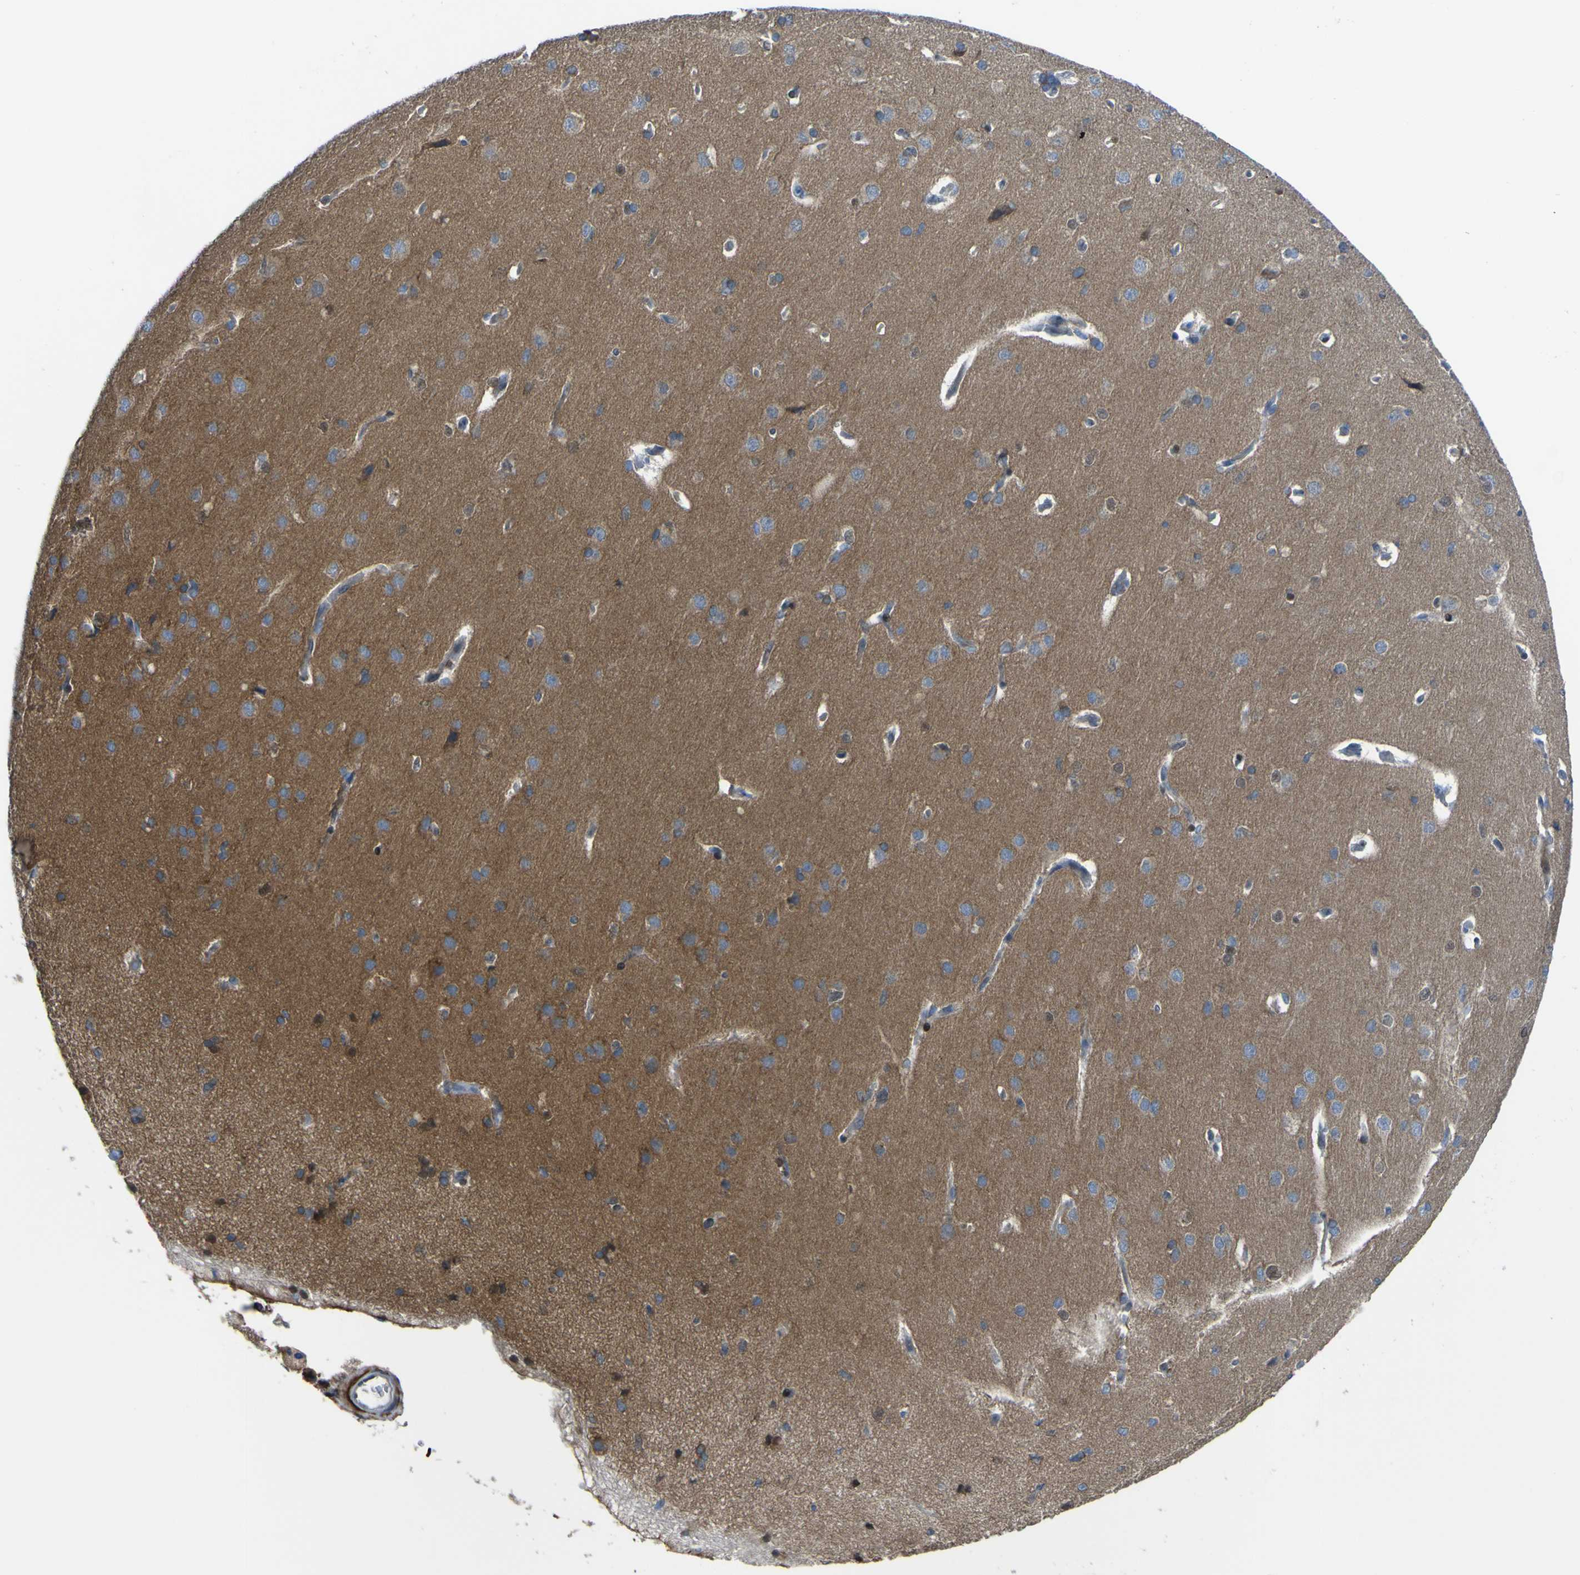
{"staining": {"intensity": "weak", "quantity": "25%-75%", "location": "cytoplasmic/membranous"}, "tissue": "cerebral cortex", "cell_type": "Endothelial cells", "image_type": "normal", "snomed": [{"axis": "morphology", "description": "Normal tissue, NOS"}, {"axis": "topography", "description": "Cerebral cortex"}], "caption": "Benign cerebral cortex was stained to show a protein in brown. There is low levels of weak cytoplasmic/membranous staining in approximately 25%-75% of endothelial cells.", "gene": "LRRN1", "patient": {"sex": "male", "age": 62}}